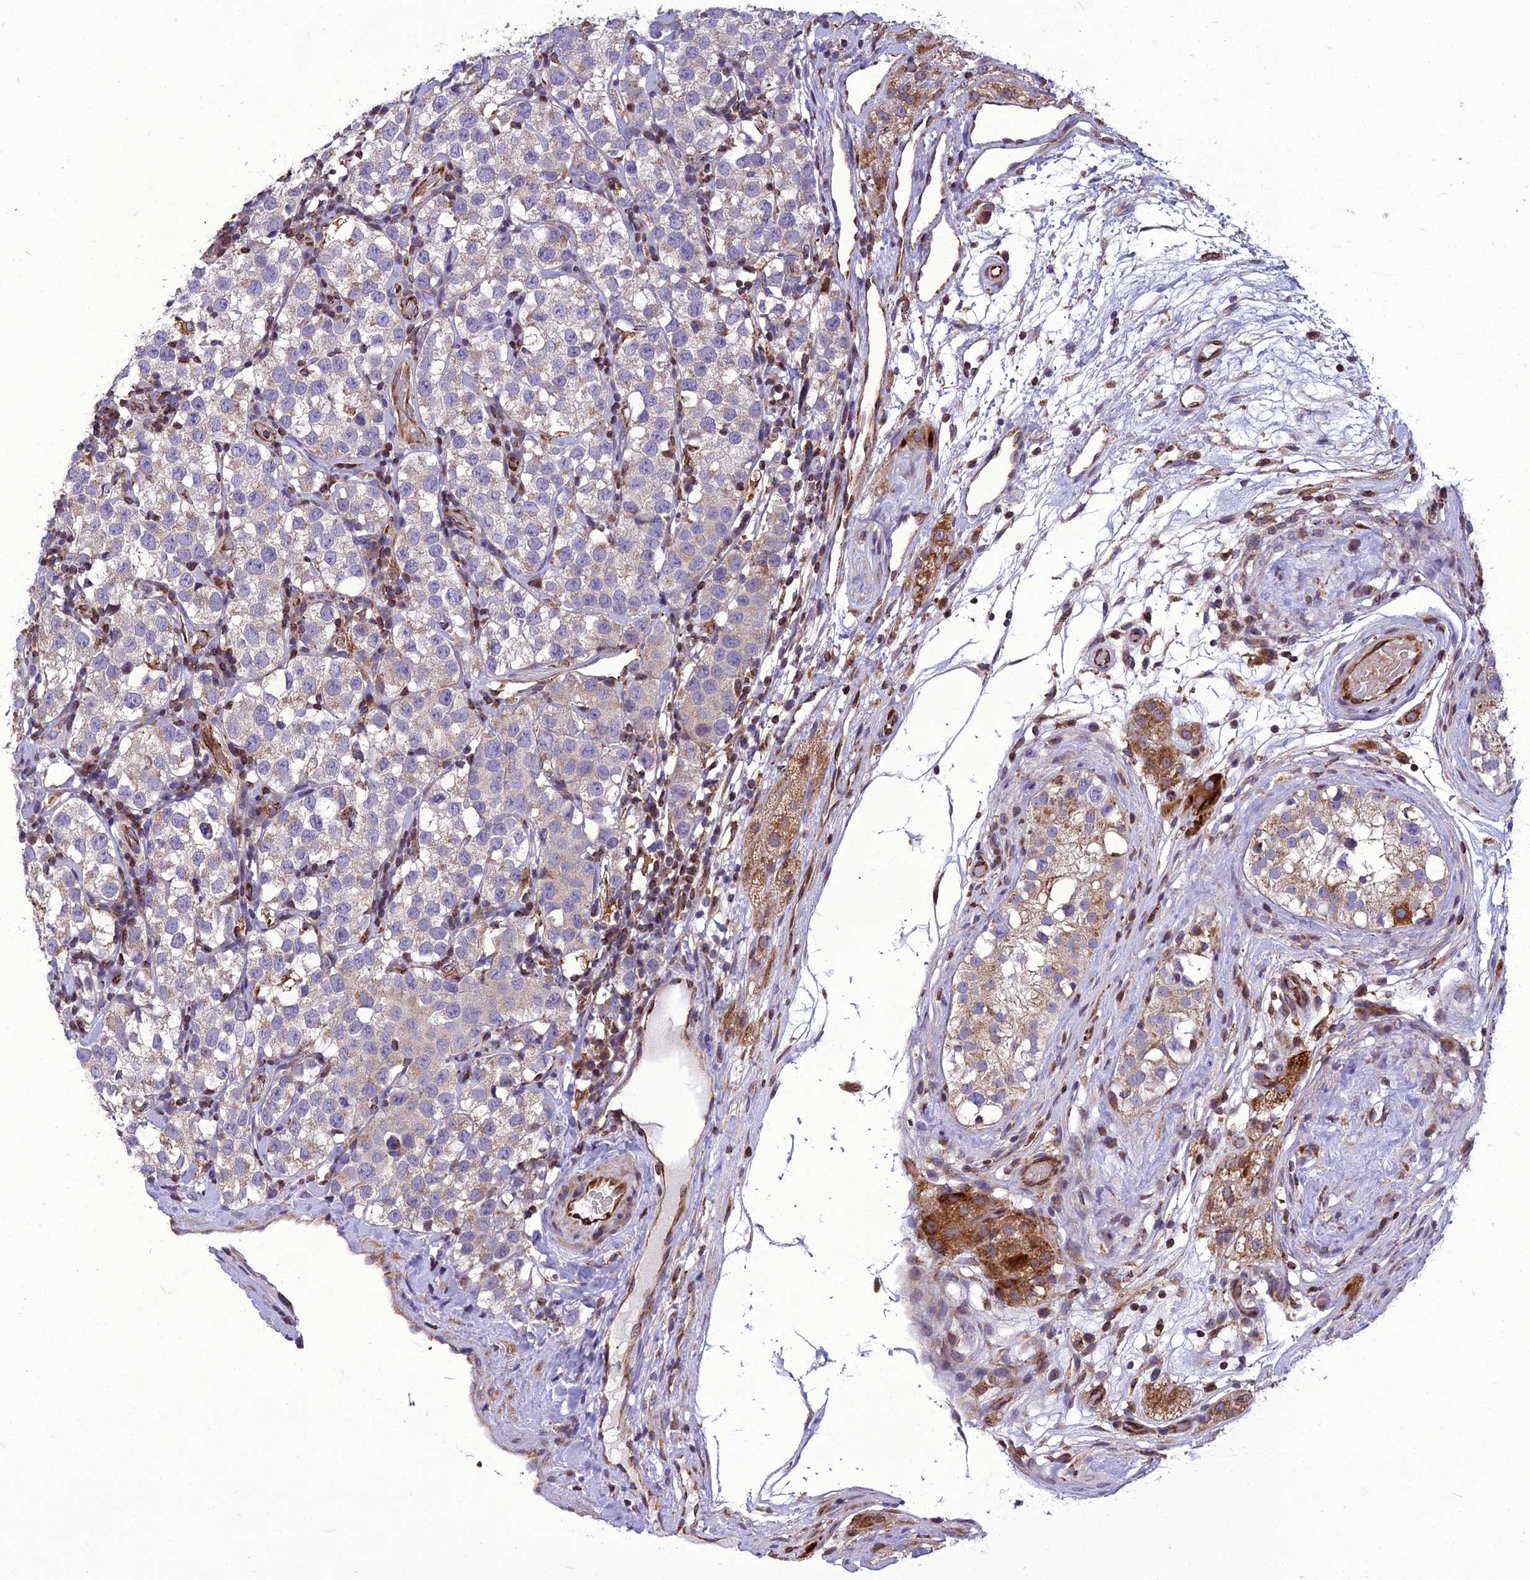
{"staining": {"intensity": "weak", "quantity": "<25%", "location": "cytoplasmic/membranous"}, "tissue": "testis cancer", "cell_type": "Tumor cells", "image_type": "cancer", "snomed": [{"axis": "morphology", "description": "Seminoma, NOS"}, {"axis": "topography", "description": "Testis"}], "caption": "The histopathology image exhibits no significant expression in tumor cells of testis cancer.", "gene": "GIMAP1", "patient": {"sex": "male", "age": 34}}